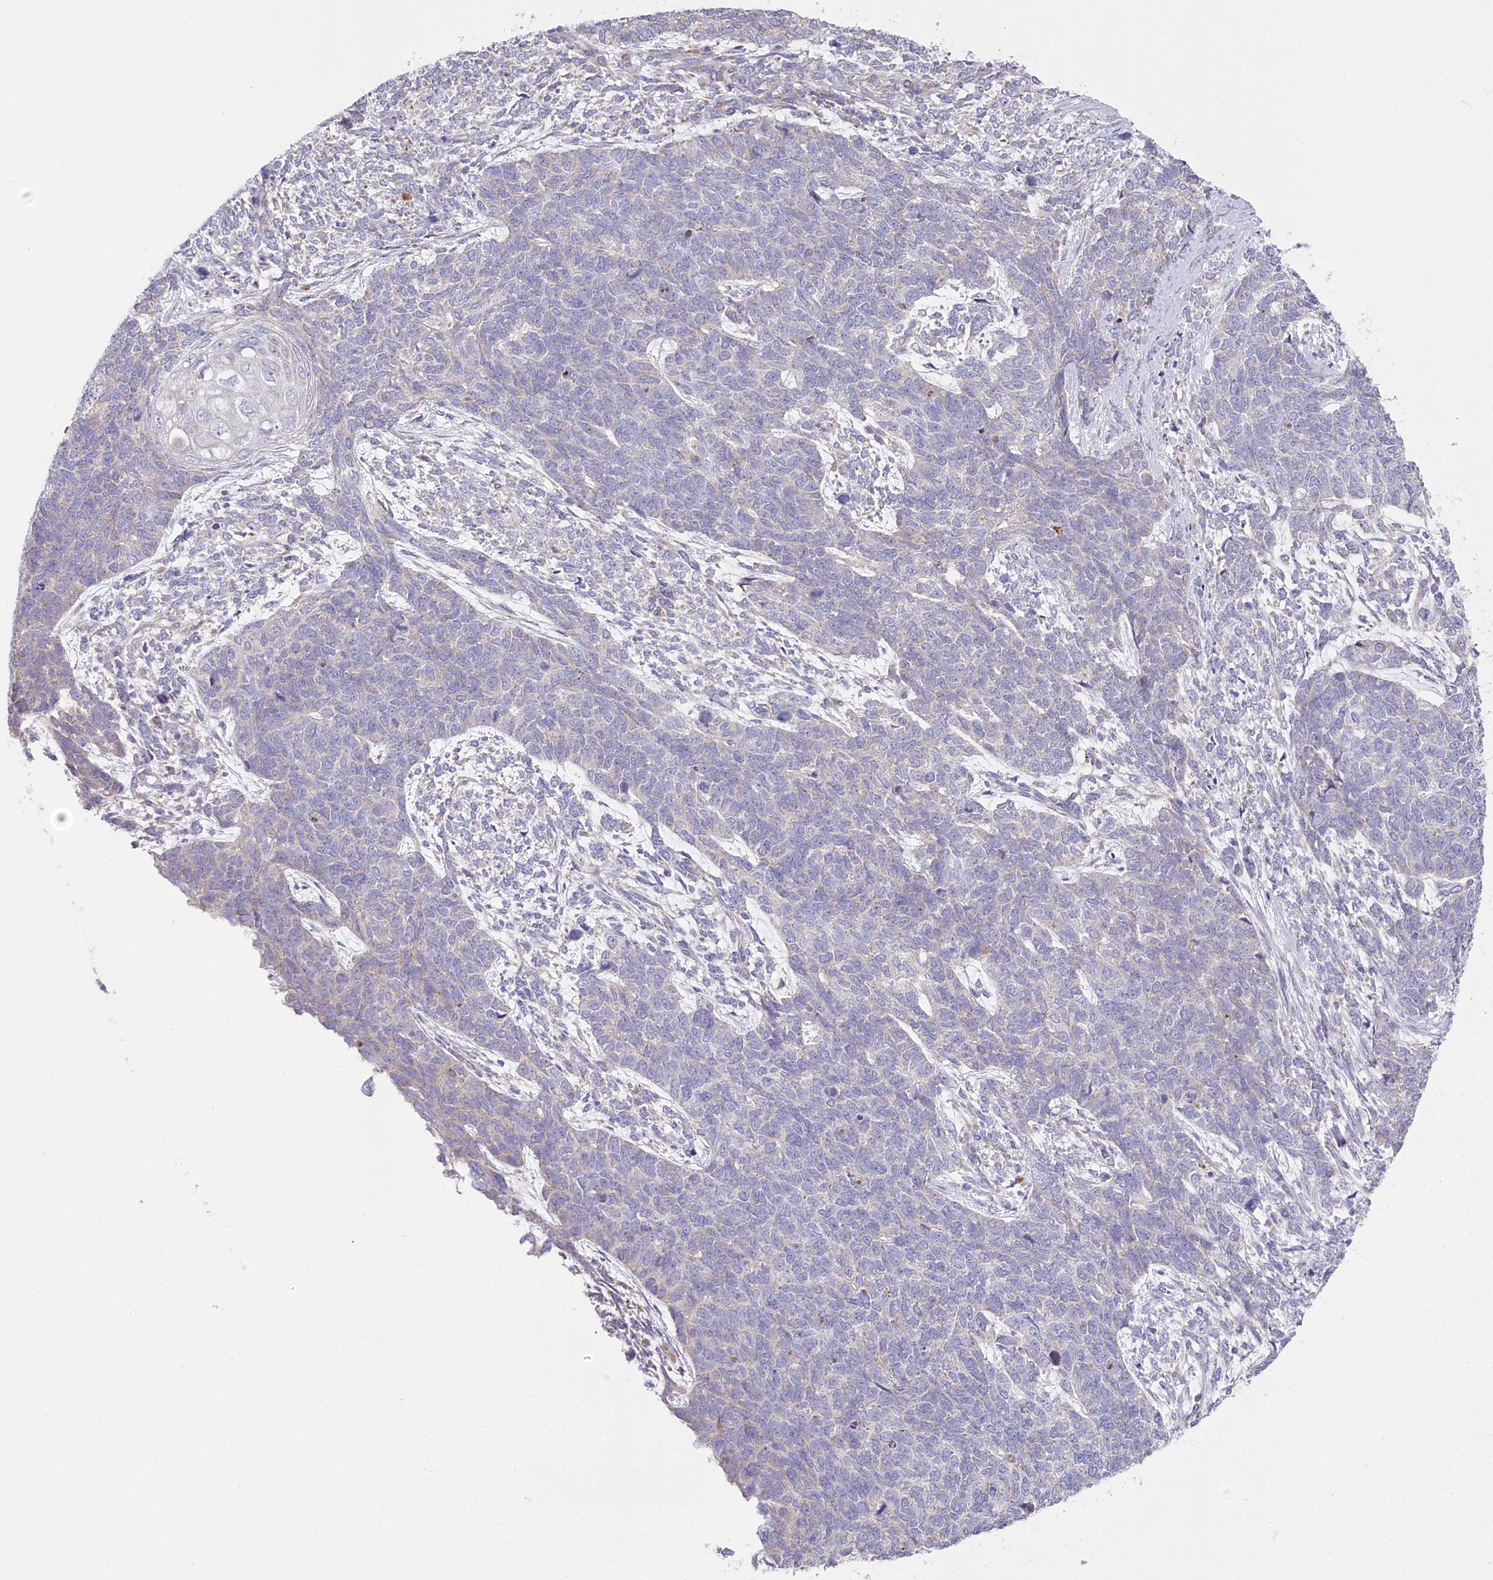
{"staining": {"intensity": "negative", "quantity": "none", "location": "none"}, "tissue": "cervical cancer", "cell_type": "Tumor cells", "image_type": "cancer", "snomed": [{"axis": "morphology", "description": "Squamous cell carcinoma, NOS"}, {"axis": "topography", "description": "Cervix"}], "caption": "An IHC image of cervical squamous cell carcinoma is shown. There is no staining in tumor cells of cervical squamous cell carcinoma.", "gene": "POGLUT1", "patient": {"sex": "female", "age": 63}}